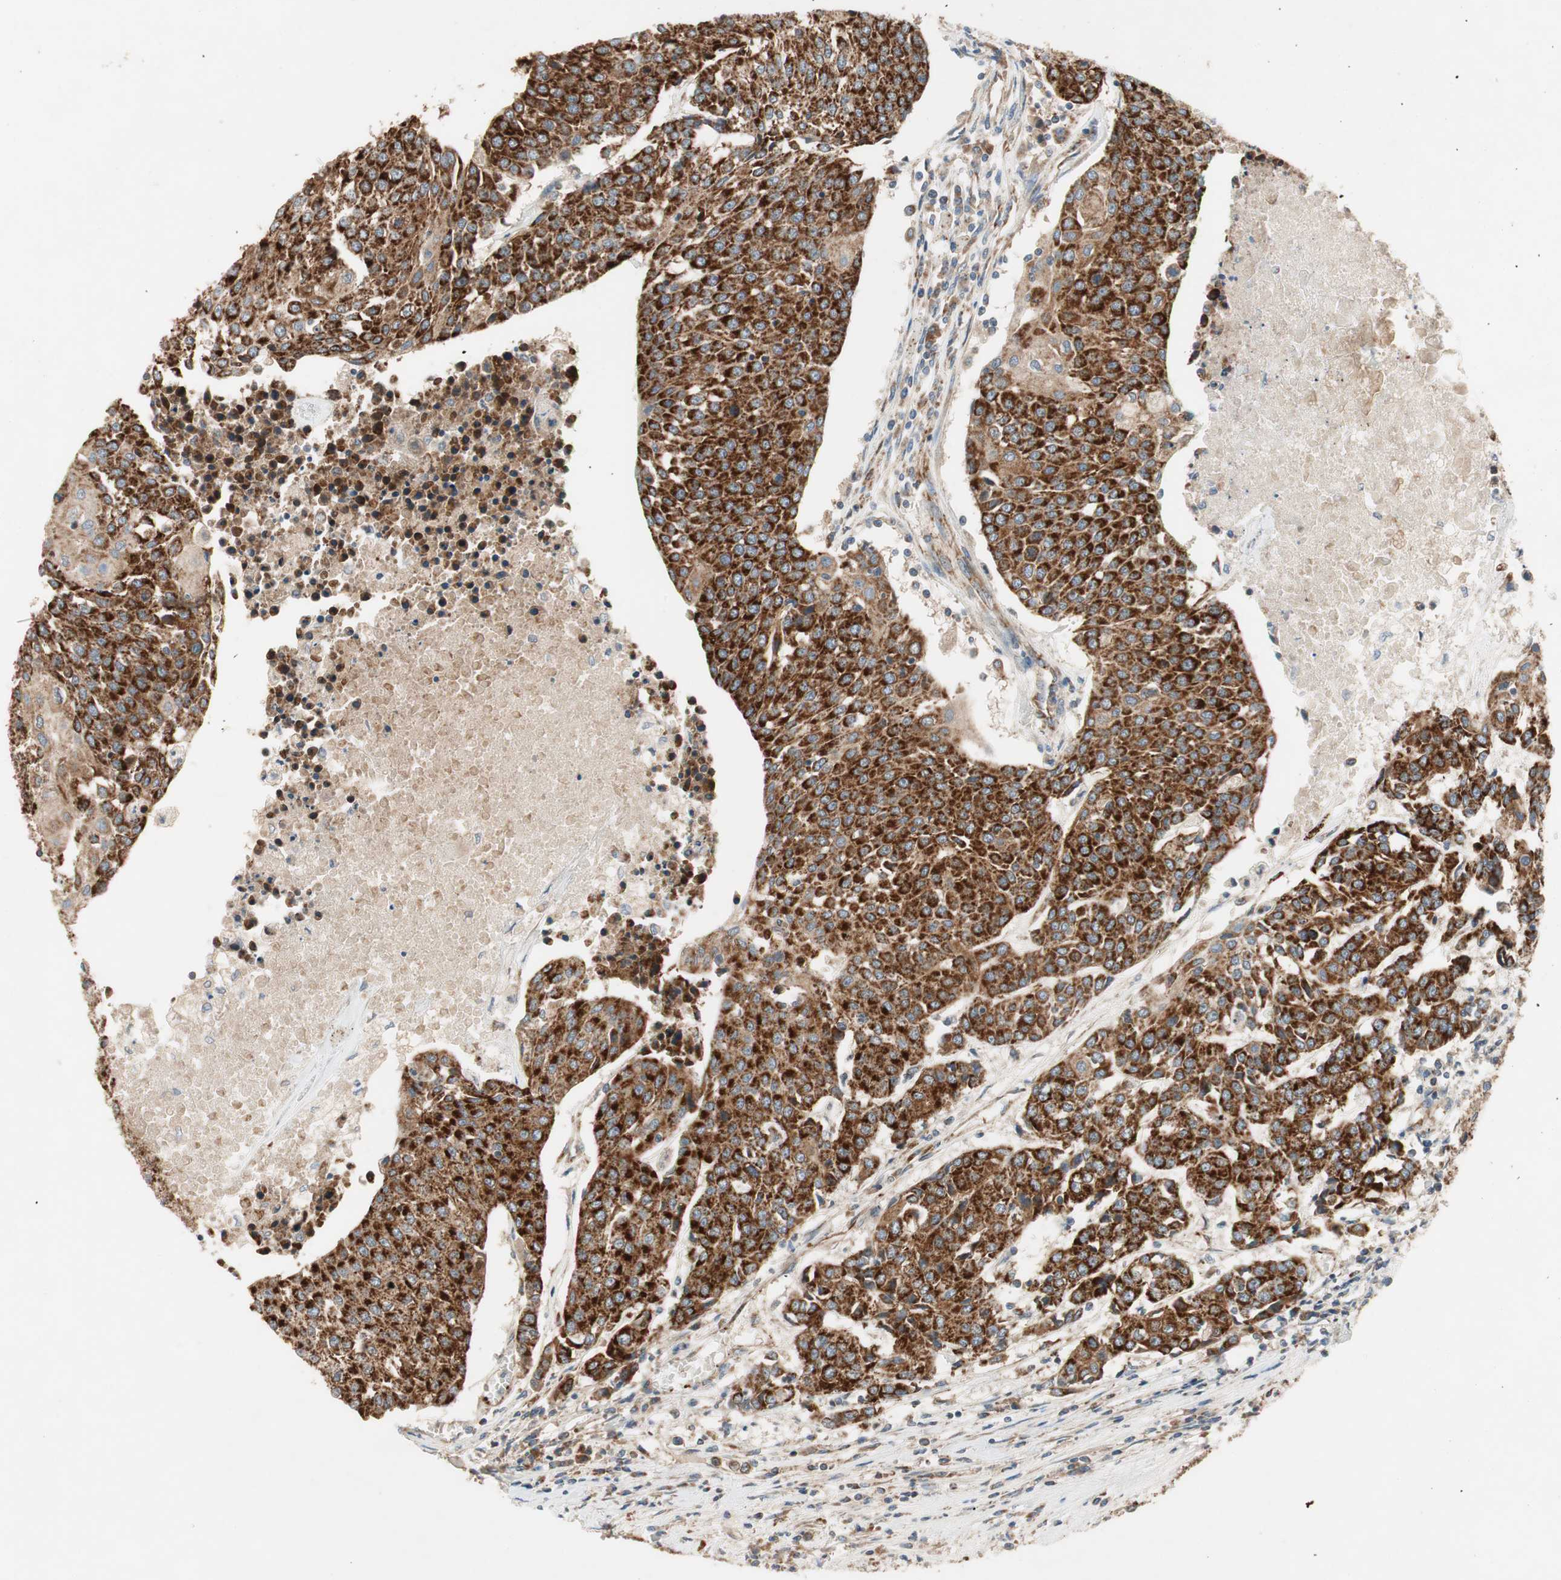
{"staining": {"intensity": "strong", "quantity": ">75%", "location": "cytoplasmic/membranous"}, "tissue": "urothelial cancer", "cell_type": "Tumor cells", "image_type": "cancer", "snomed": [{"axis": "morphology", "description": "Urothelial carcinoma, High grade"}, {"axis": "topography", "description": "Urinary bladder"}], "caption": "Human urothelial cancer stained with a brown dye exhibits strong cytoplasmic/membranous positive staining in approximately >75% of tumor cells.", "gene": "AKAP1", "patient": {"sex": "female", "age": 85}}